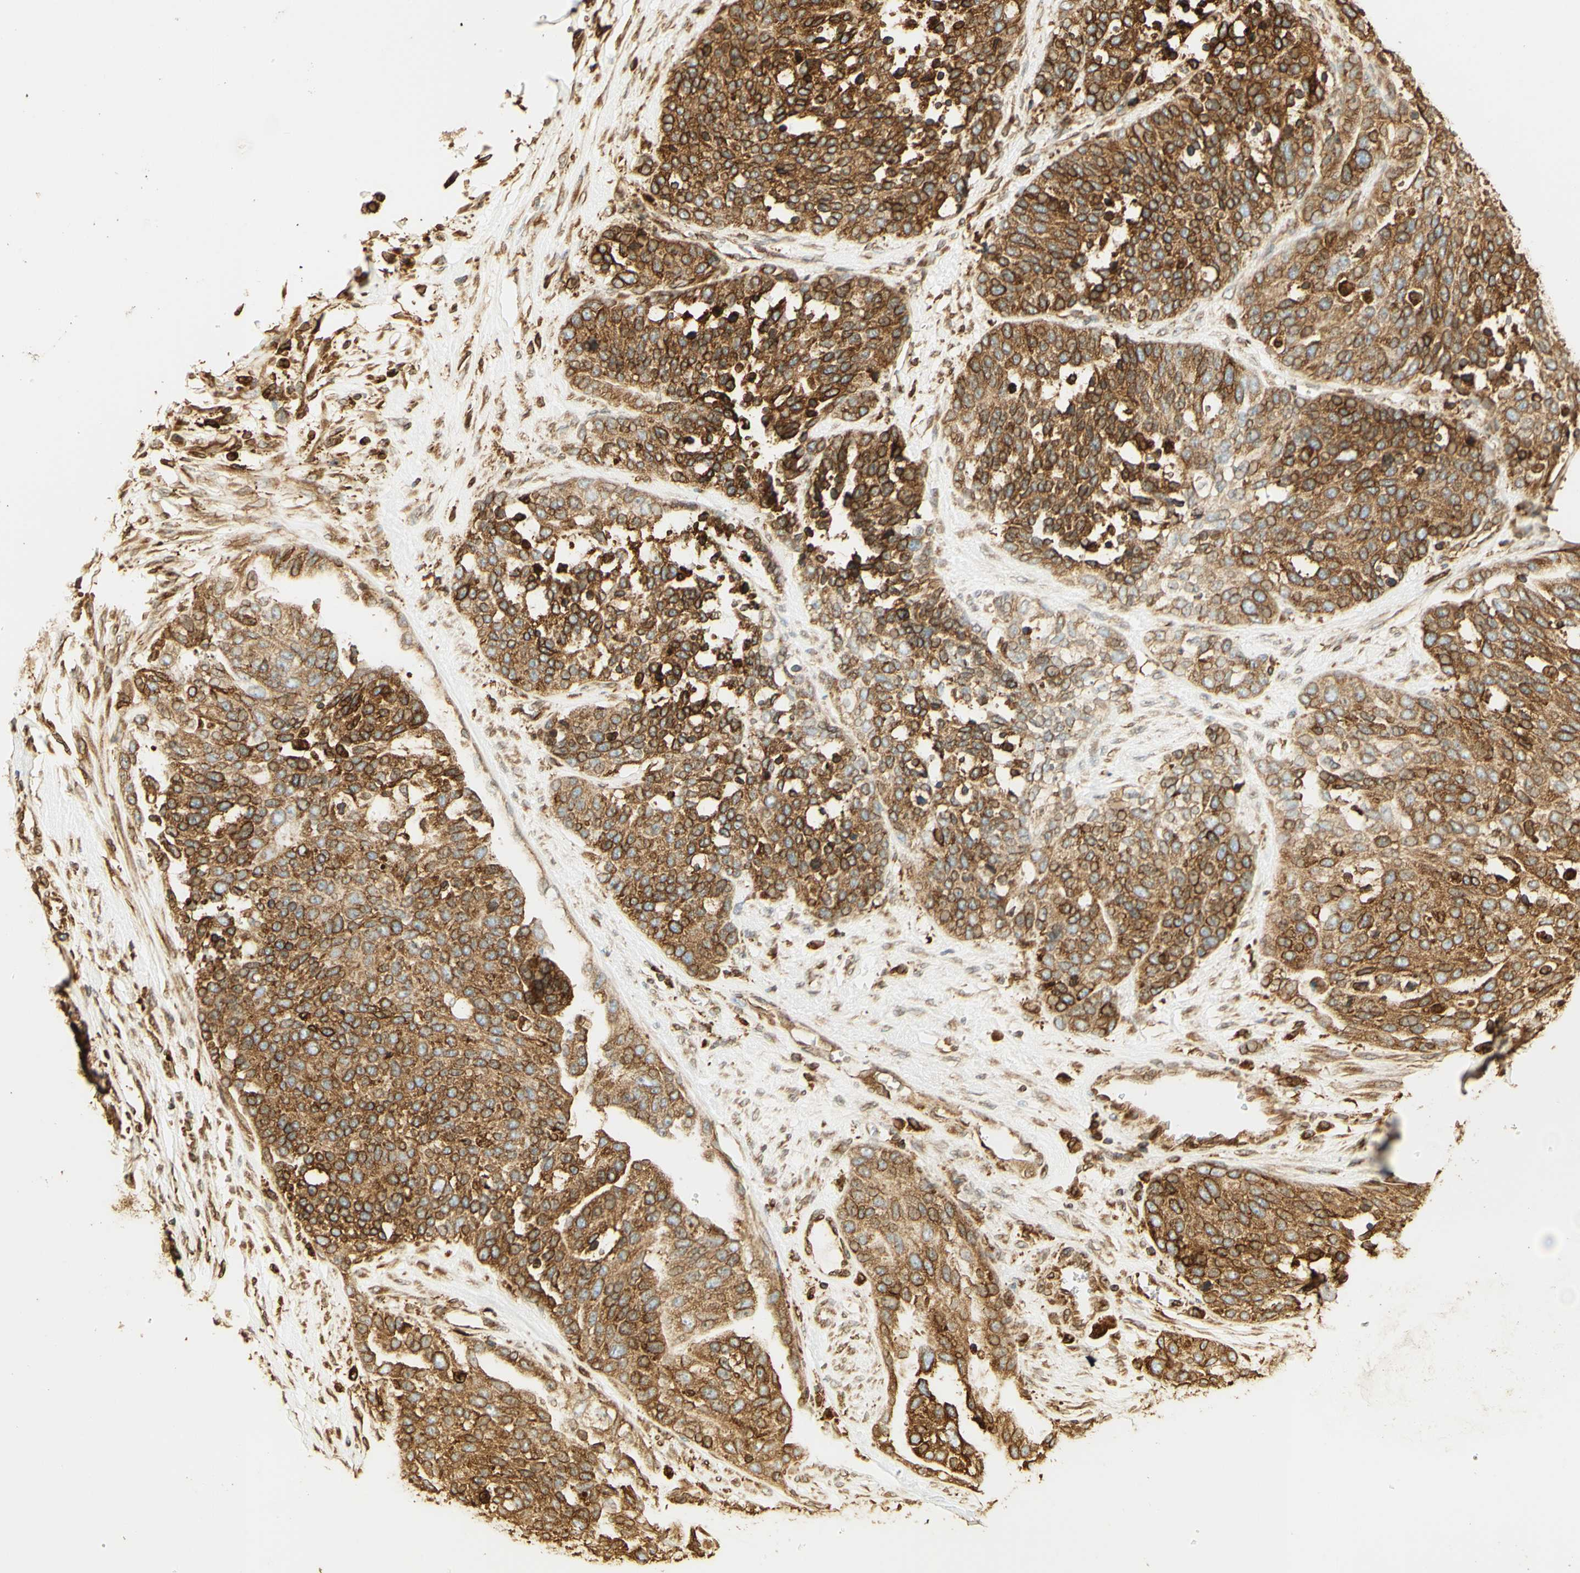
{"staining": {"intensity": "strong", "quantity": ">75%", "location": "cytoplasmic/membranous"}, "tissue": "ovarian cancer", "cell_type": "Tumor cells", "image_type": "cancer", "snomed": [{"axis": "morphology", "description": "Cystadenocarcinoma, serous, NOS"}, {"axis": "topography", "description": "Ovary"}], "caption": "IHC (DAB (3,3'-diaminobenzidine)) staining of human ovarian cancer (serous cystadenocarcinoma) reveals strong cytoplasmic/membranous protein staining in approximately >75% of tumor cells.", "gene": "CANX", "patient": {"sex": "female", "age": 44}}